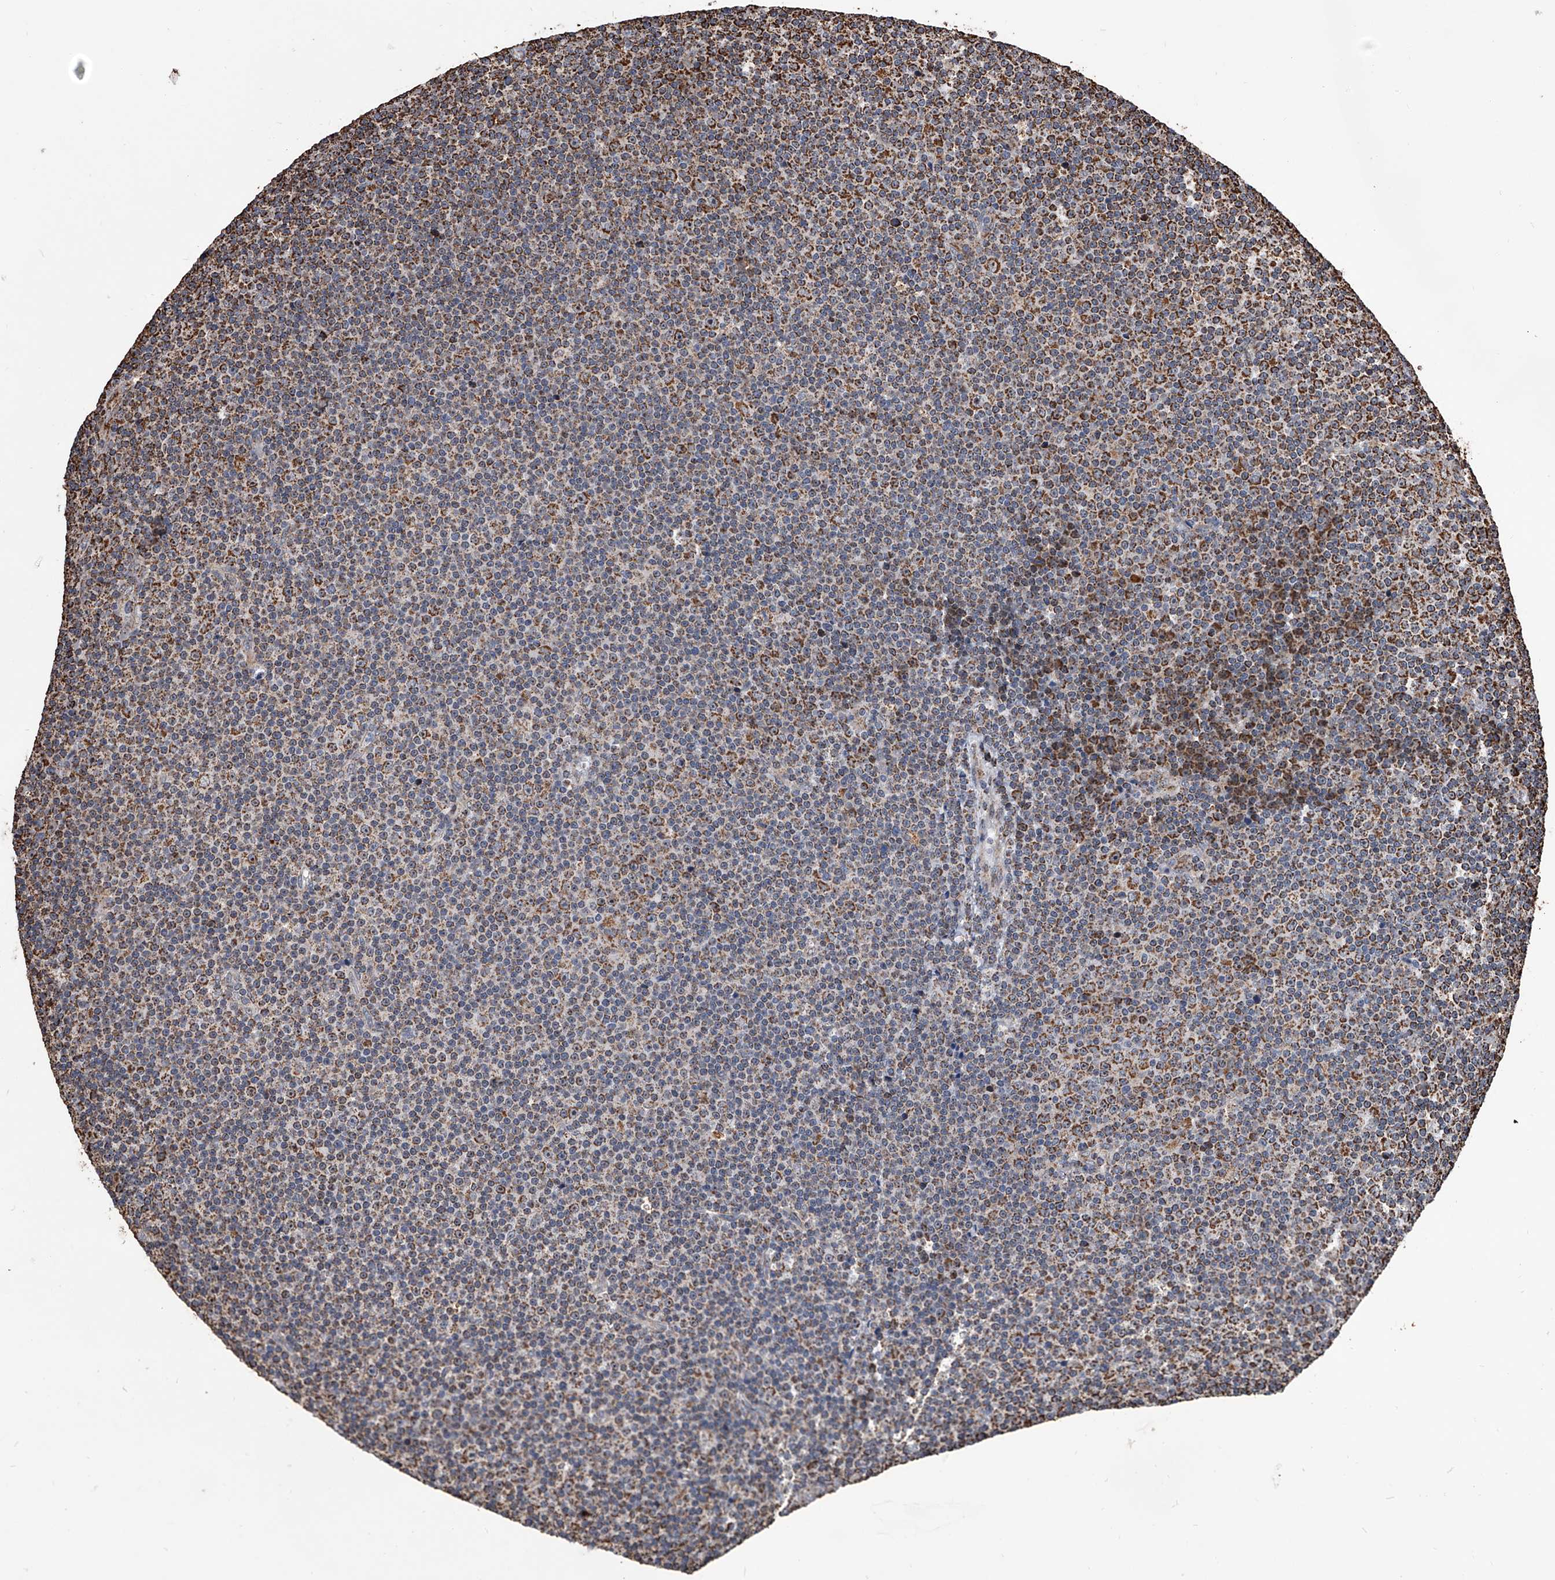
{"staining": {"intensity": "strong", "quantity": "25%-75%", "location": "cytoplasmic/membranous"}, "tissue": "lymphoma", "cell_type": "Tumor cells", "image_type": "cancer", "snomed": [{"axis": "morphology", "description": "Malignant lymphoma, non-Hodgkin's type, Low grade"}, {"axis": "topography", "description": "Lymph node"}], "caption": "Protein staining of lymphoma tissue reveals strong cytoplasmic/membranous positivity in approximately 25%-75% of tumor cells.", "gene": "SMPDL3A", "patient": {"sex": "female", "age": 67}}